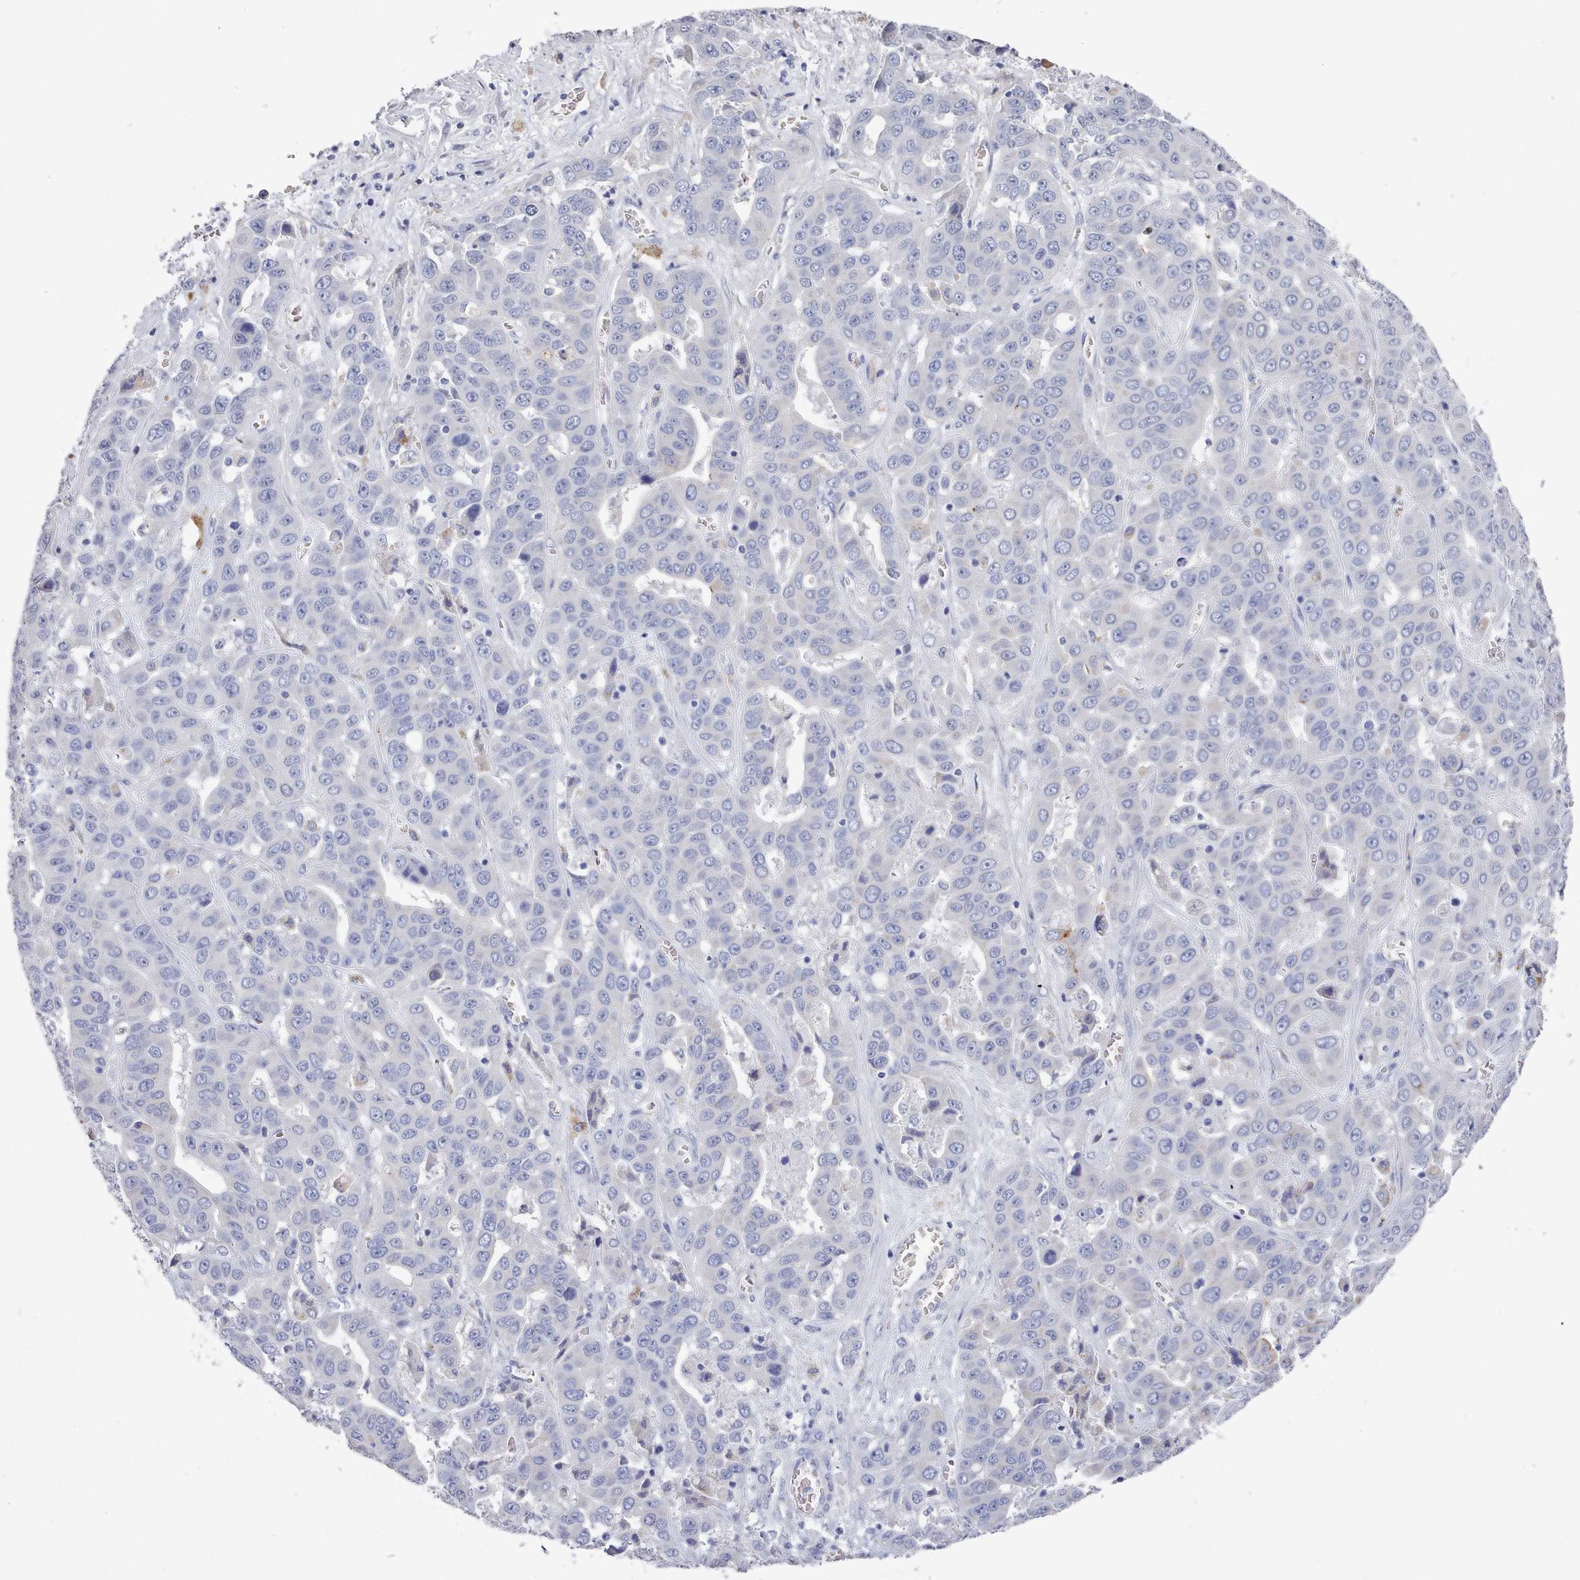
{"staining": {"intensity": "negative", "quantity": "none", "location": "none"}, "tissue": "liver cancer", "cell_type": "Tumor cells", "image_type": "cancer", "snomed": [{"axis": "morphology", "description": "Cholangiocarcinoma"}, {"axis": "topography", "description": "Liver"}], "caption": "Immunohistochemistry (IHC) micrograph of neoplastic tissue: human liver cancer (cholangiocarcinoma) stained with DAB shows no significant protein staining in tumor cells.", "gene": "ACAD11", "patient": {"sex": "female", "age": 52}}